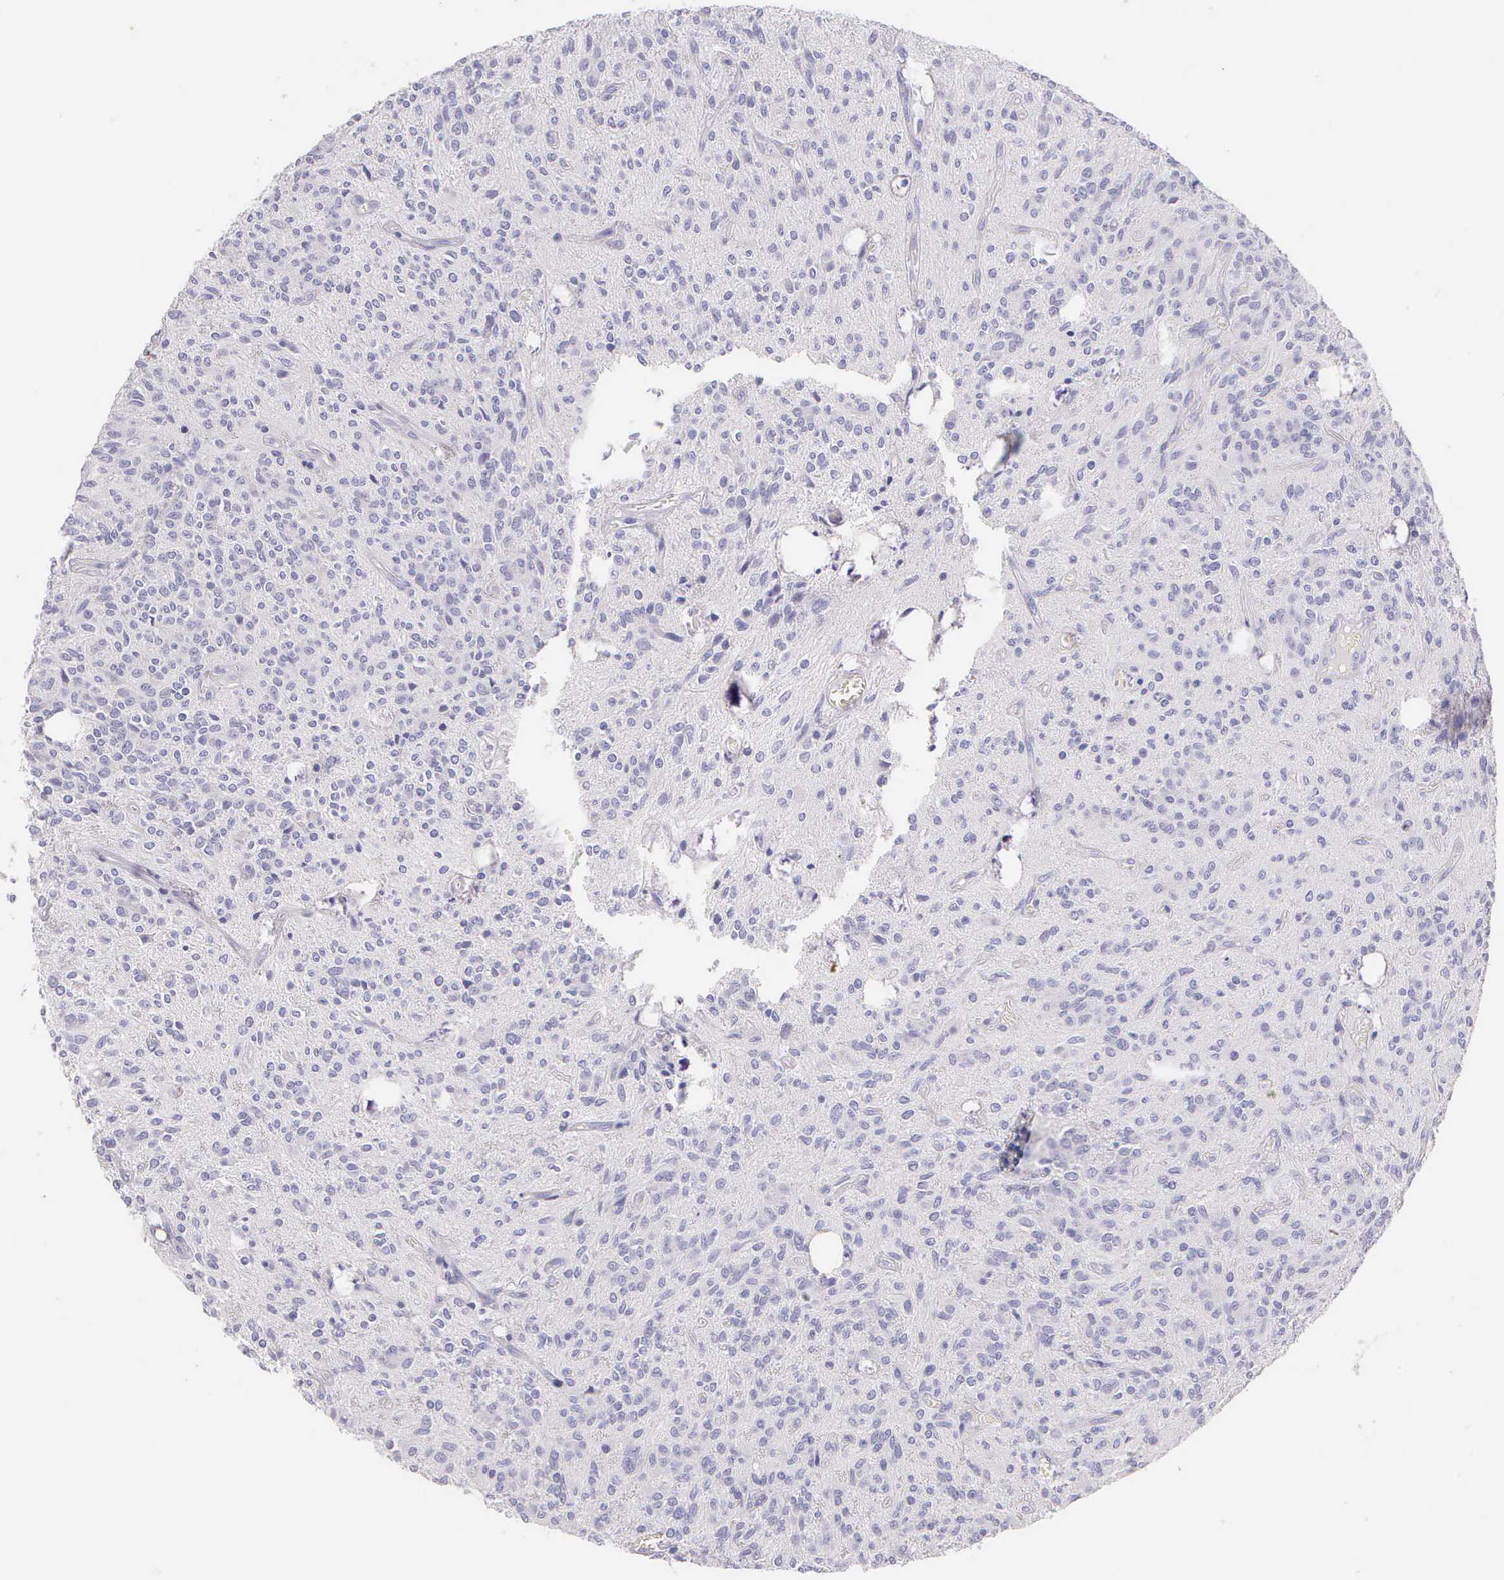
{"staining": {"intensity": "negative", "quantity": "none", "location": "none"}, "tissue": "glioma", "cell_type": "Tumor cells", "image_type": "cancer", "snomed": [{"axis": "morphology", "description": "Glioma, malignant, Low grade"}, {"axis": "topography", "description": "Brain"}], "caption": "Tumor cells are negative for brown protein staining in malignant glioma (low-grade).", "gene": "KRT17", "patient": {"sex": "female", "age": 15}}